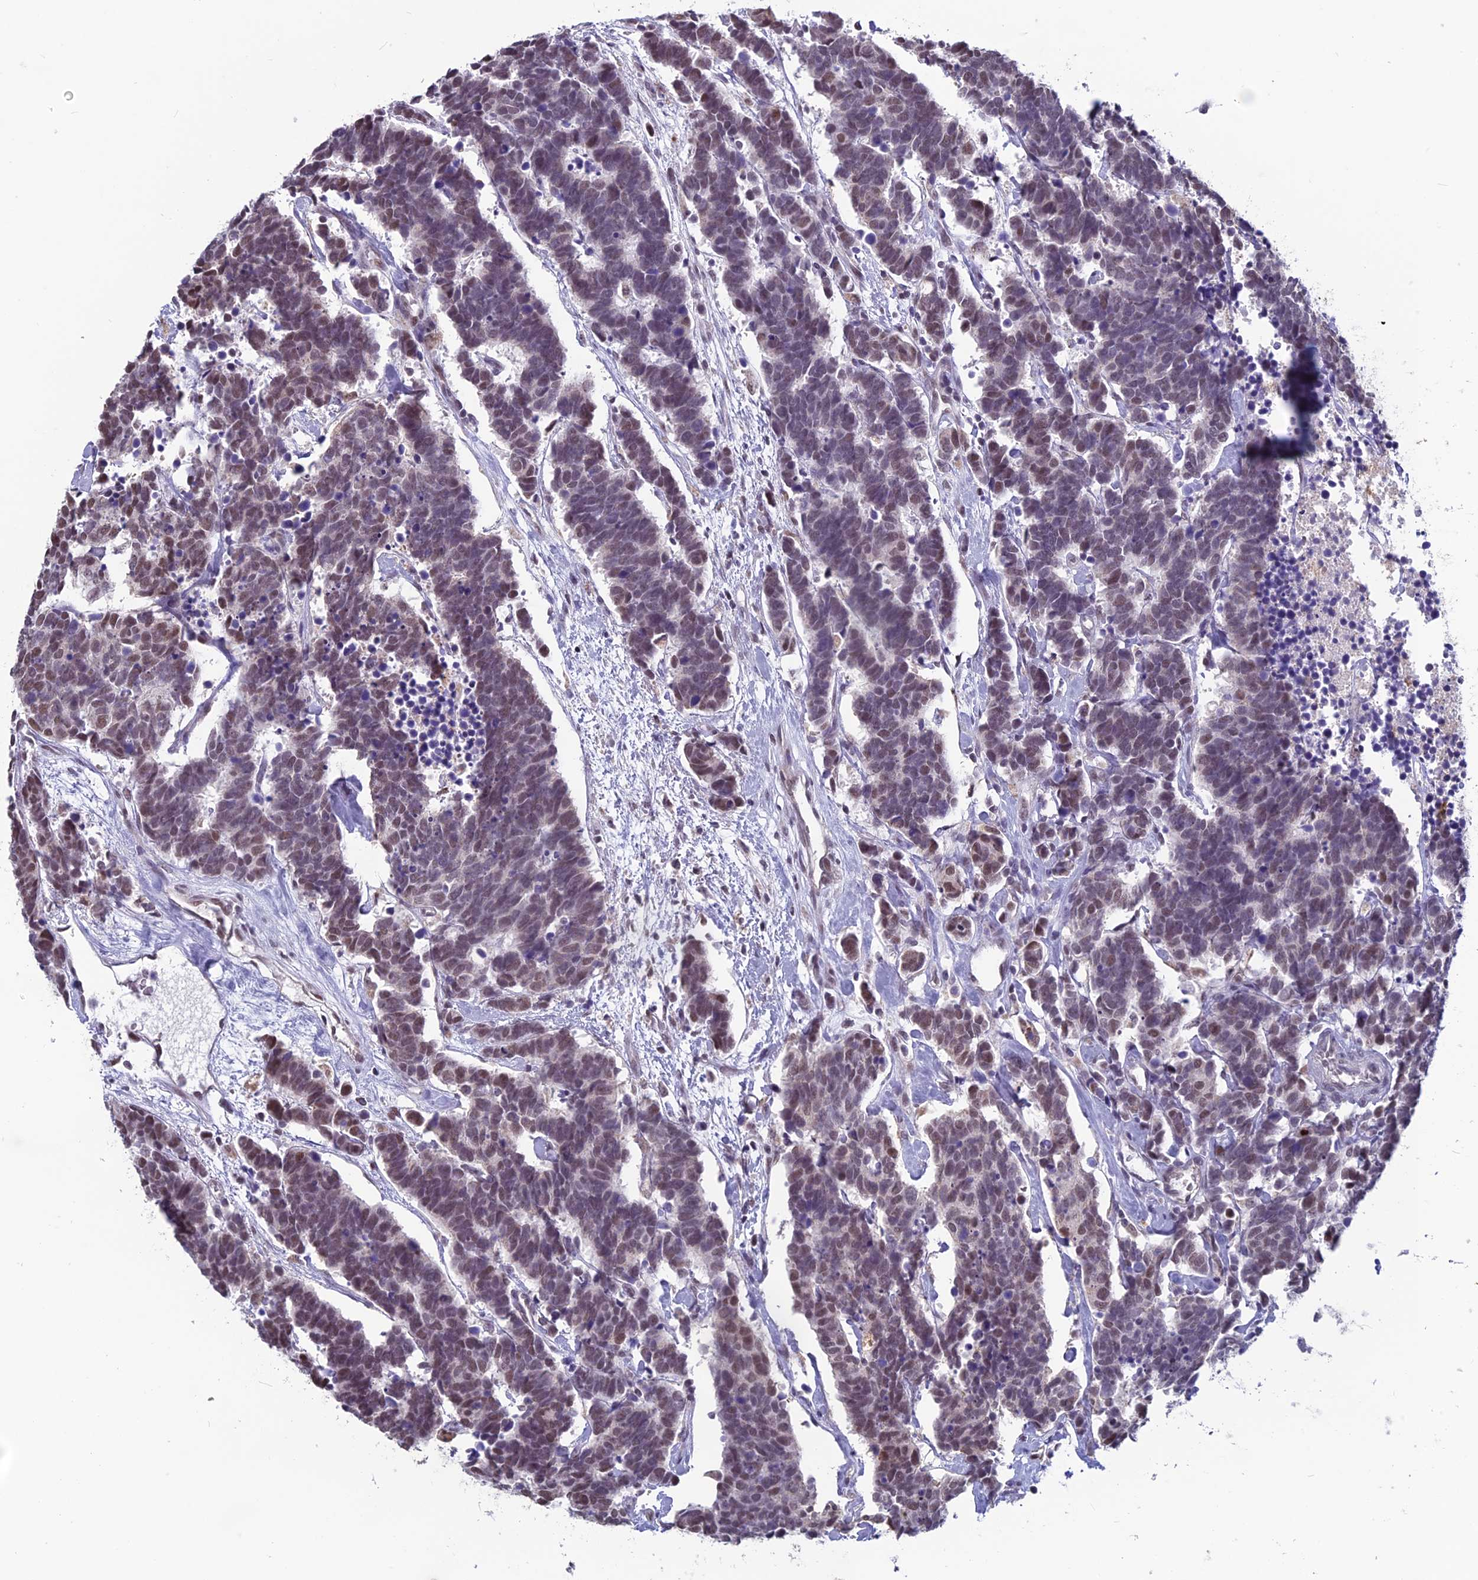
{"staining": {"intensity": "weak", "quantity": "25%-75%", "location": "nuclear"}, "tissue": "carcinoid", "cell_type": "Tumor cells", "image_type": "cancer", "snomed": [{"axis": "morphology", "description": "Carcinoma, NOS"}, {"axis": "morphology", "description": "Carcinoid, malignant, NOS"}, {"axis": "topography", "description": "Urinary bladder"}], "caption": "Malignant carcinoid stained for a protein reveals weak nuclear positivity in tumor cells.", "gene": "MT-CO3", "patient": {"sex": "male", "age": 57}}